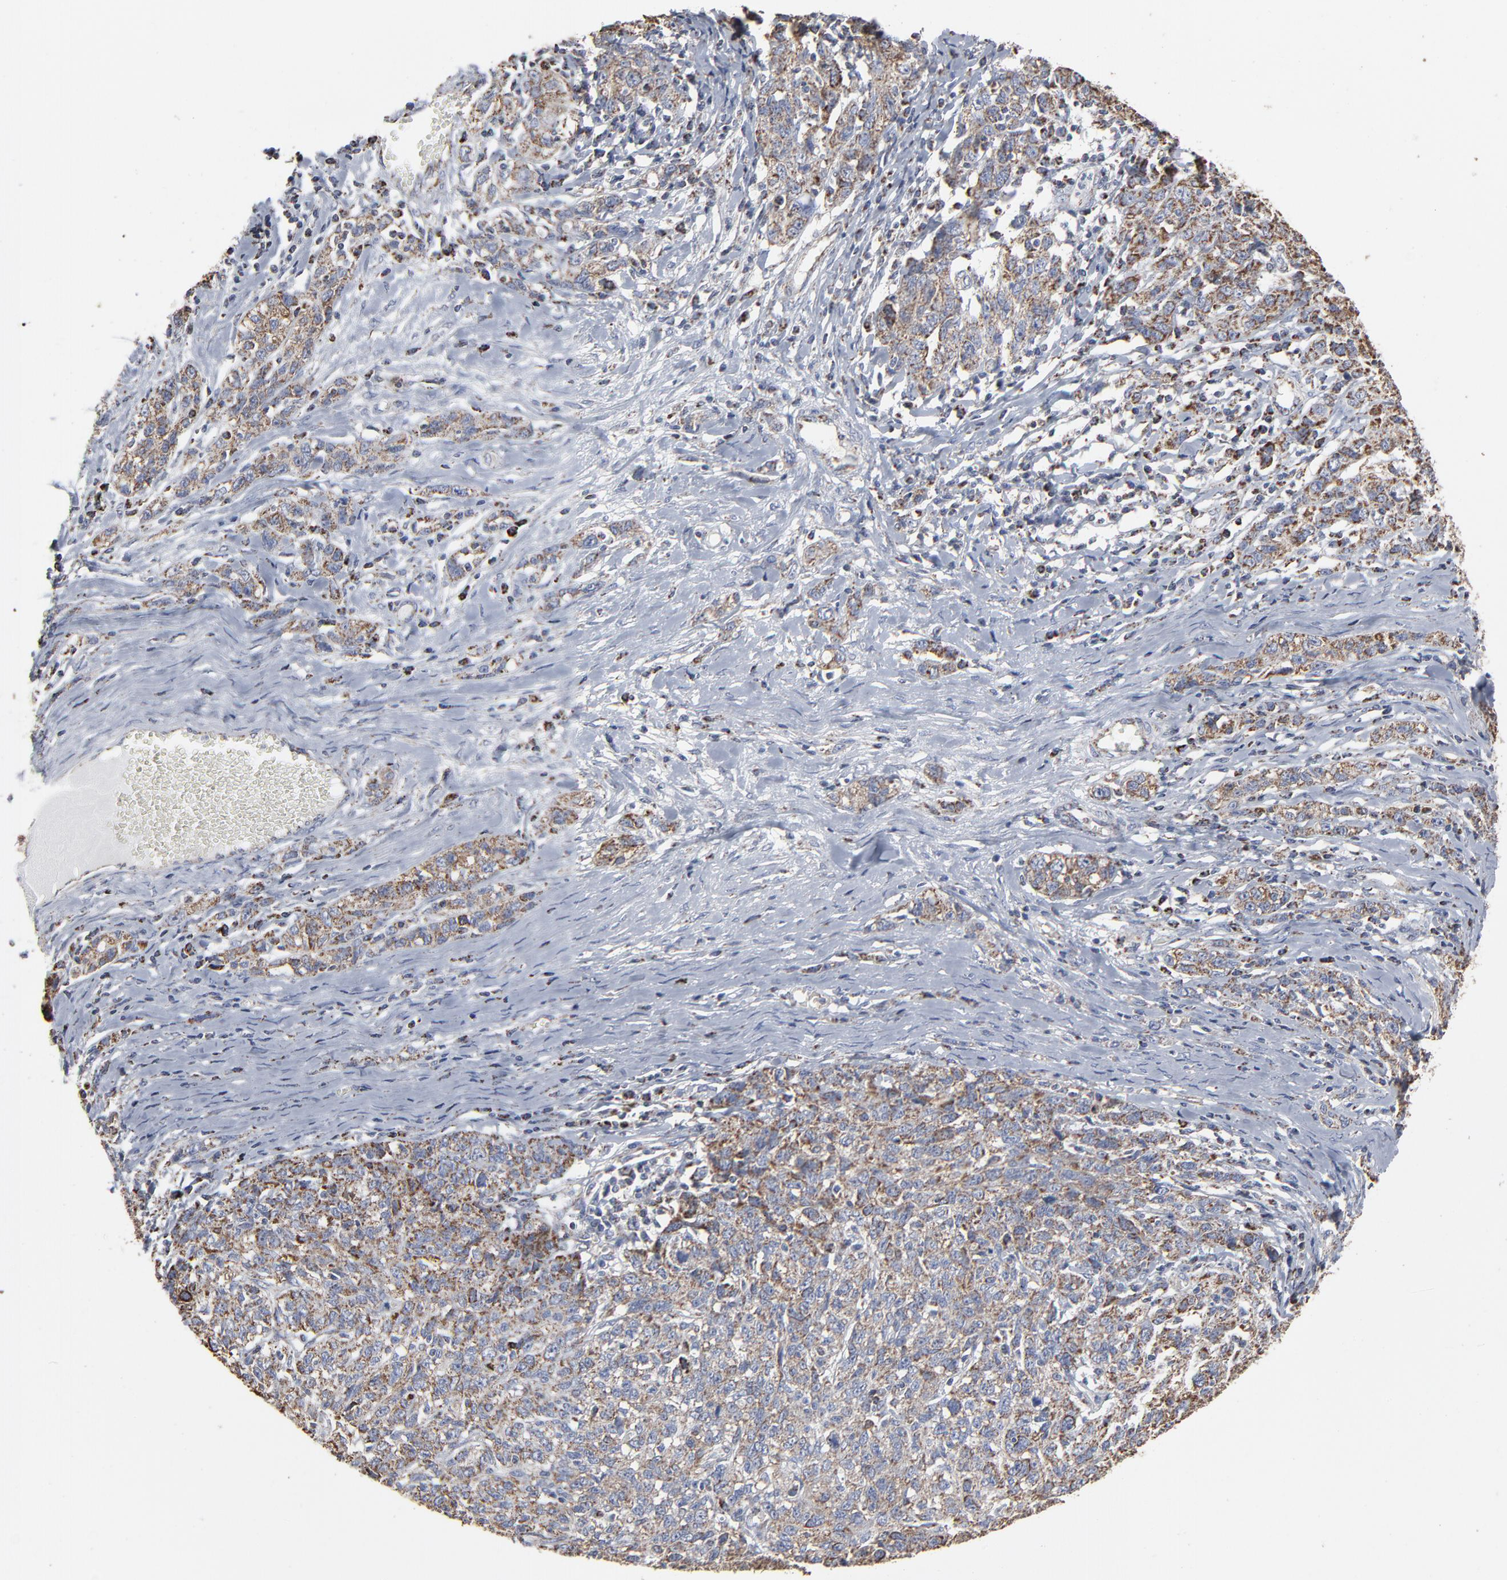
{"staining": {"intensity": "moderate", "quantity": ">75%", "location": "cytoplasmic/membranous"}, "tissue": "ovarian cancer", "cell_type": "Tumor cells", "image_type": "cancer", "snomed": [{"axis": "morphology", "description": "Cystadenocarcinoma, serous, NOS"}, {"axis": "topography", "description": "Ovary"}], "caption": "Protein staining exhibits moderate cytoplasmic/membranous positivity in approximately >75% of tumor cells in ovarian cancer.", "gene": "UQCRC1", "patient": {"sex": "female", "age": 71}}